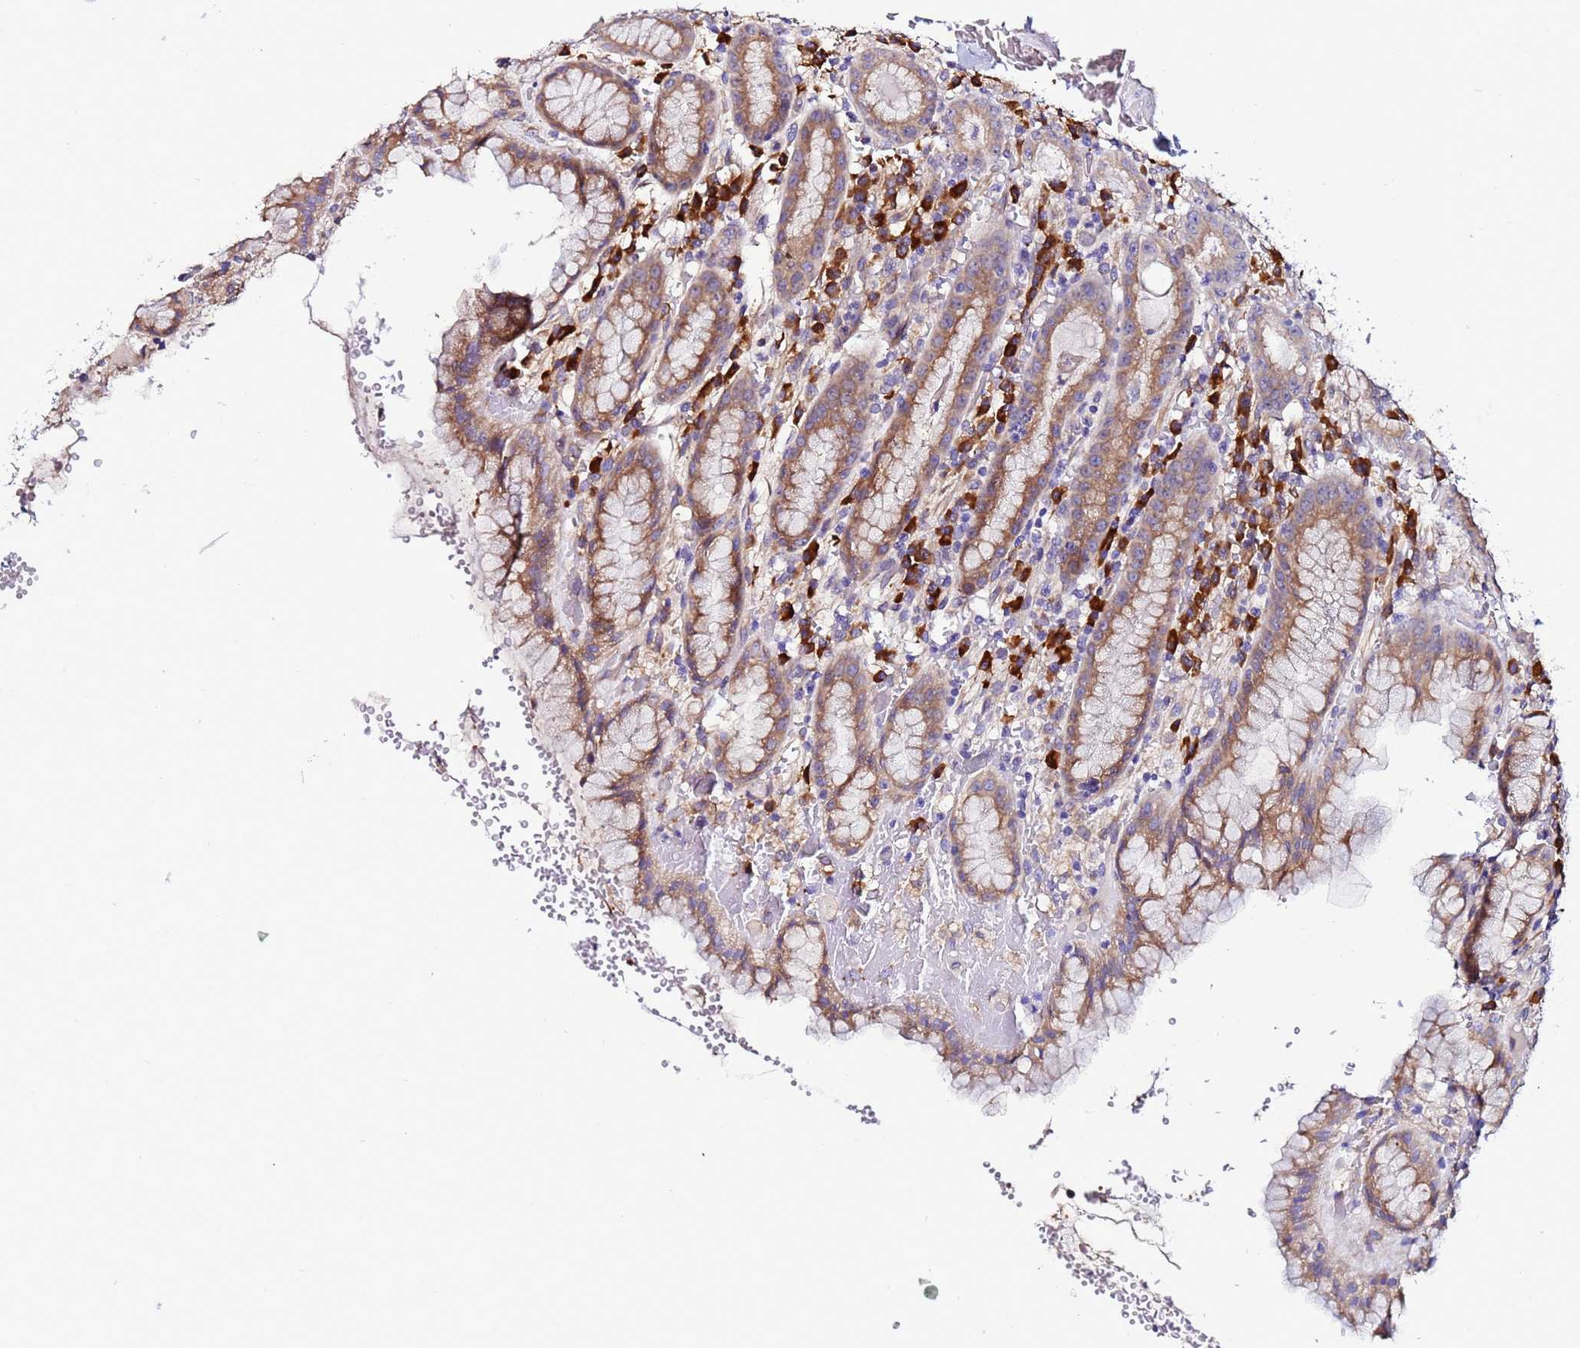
{"staining": {"intensity": "strong", "quantity": "25%-75%", "location": "cytoplasmic/membranous"}, "tissue": "stomach", "cell_type": "Glandular cells", "image_type": "normal", "snomed": [{"axis": "morphology", "description": "Normal tissue, NOS"}, {"axis": "topography", "description": "Stomach, upper"}], "caption": "Immunohistochemical staining of unremarkable stomach displays high levels of strong cytoplasmic/membranous expression in about 25%-75% of glandular cells.", "gene": "JRKL", "patient": {"sex": "male", "age": 52}}